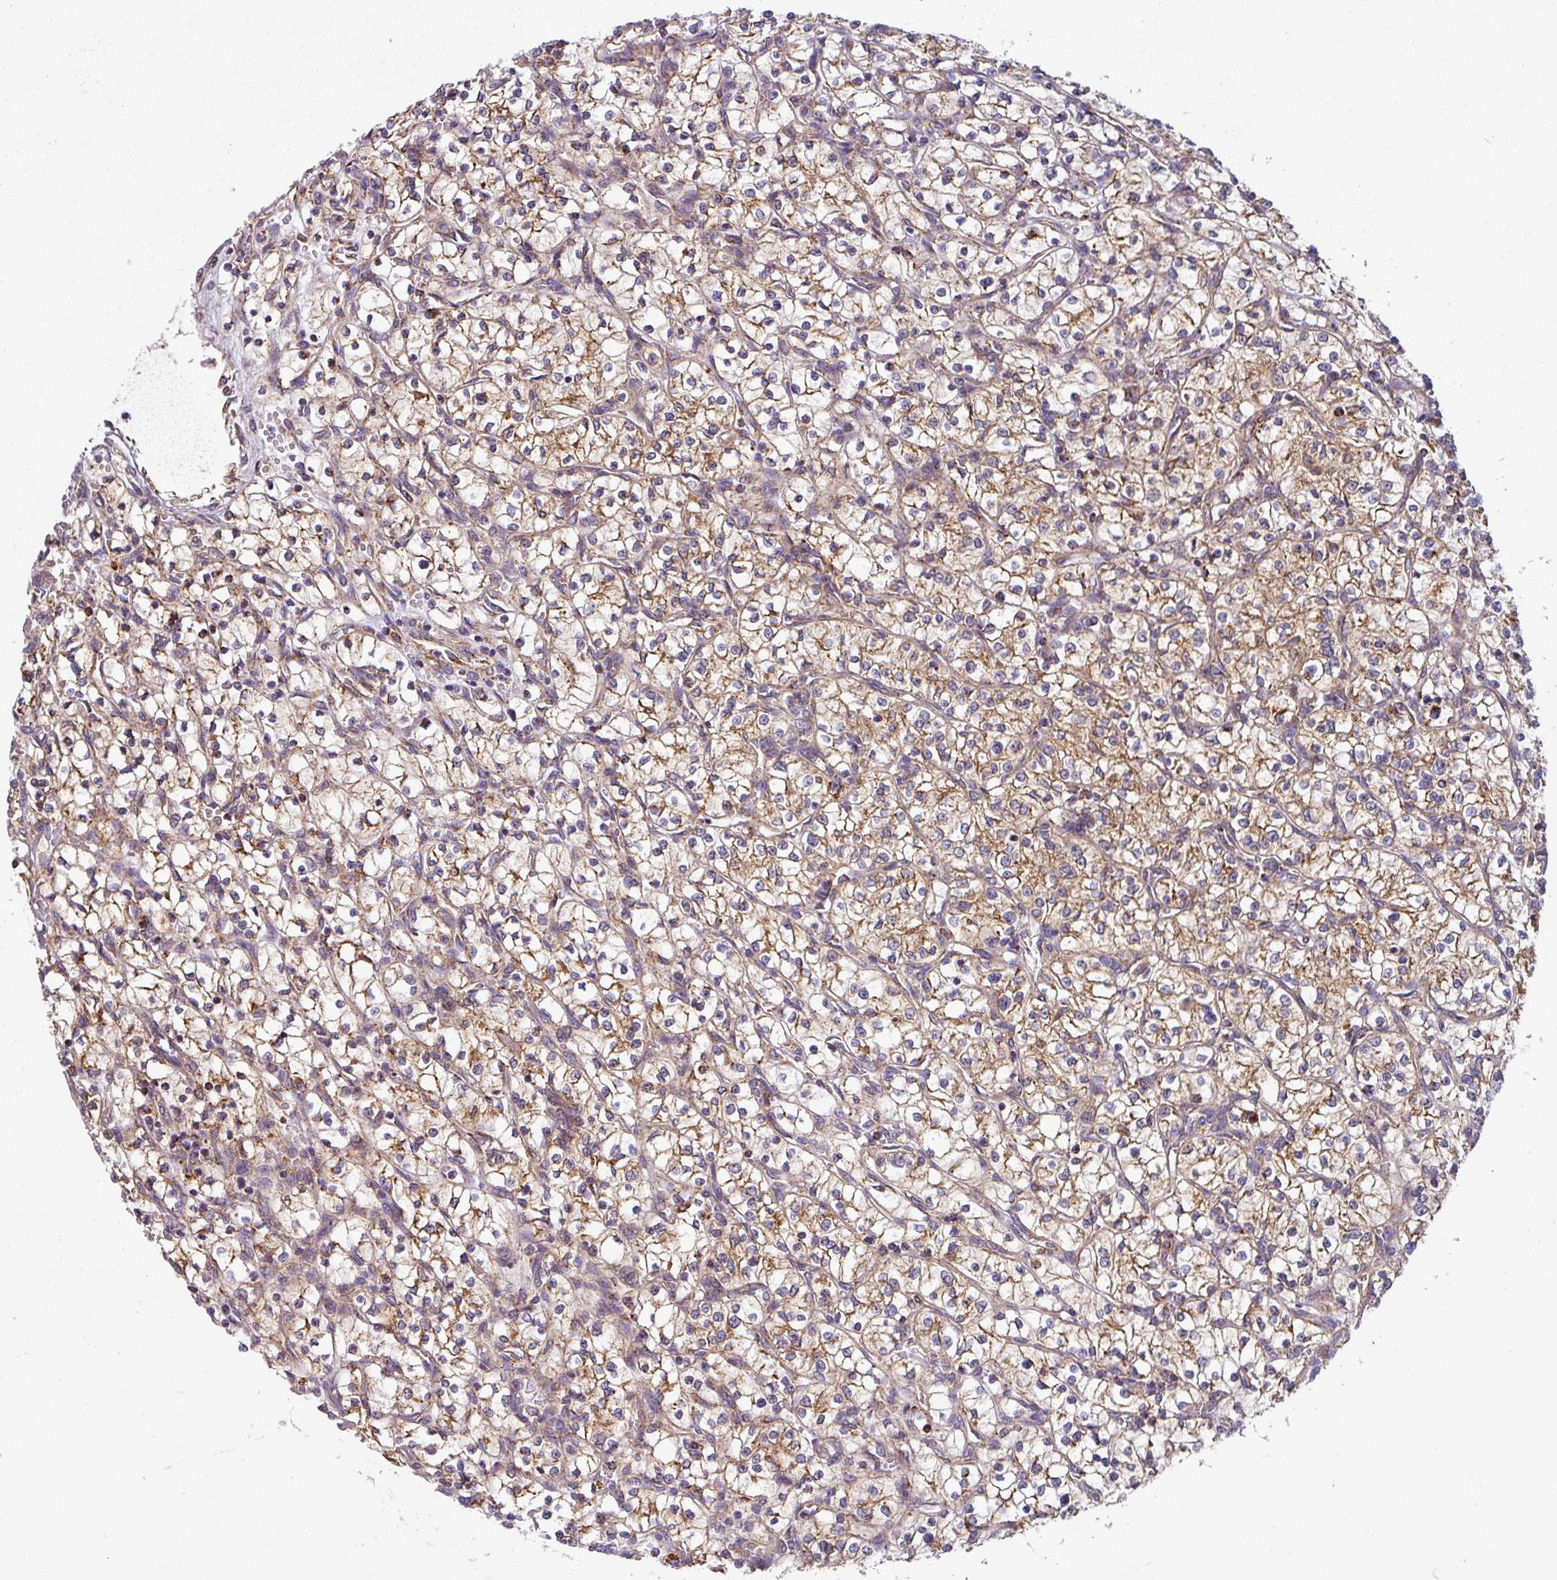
{"staining": {"intensity": "moderate", "quantity": ">75%", "location": "cytoplasmic/membranous"}, "tissue": "renal cancer", "cell_type": "Tumor cells", "image_type": "cancer", "snomed": [{"axis": "morphology", "description": "Adenocarcinoma, NOS"}, {"axis": "topography", "description": "Kidney"}], "caption": "This photomicrograph shows adenocarcinoma (renal) stained with immunohistochemistry to label a protein in brown. The cytoplasmic/membranous of tumor cells show moderate positivity for the protein. Nuclei are counter-stained blue.", "gene": "PRELID3B", "patient": {"sex": "female", "age": 64}}